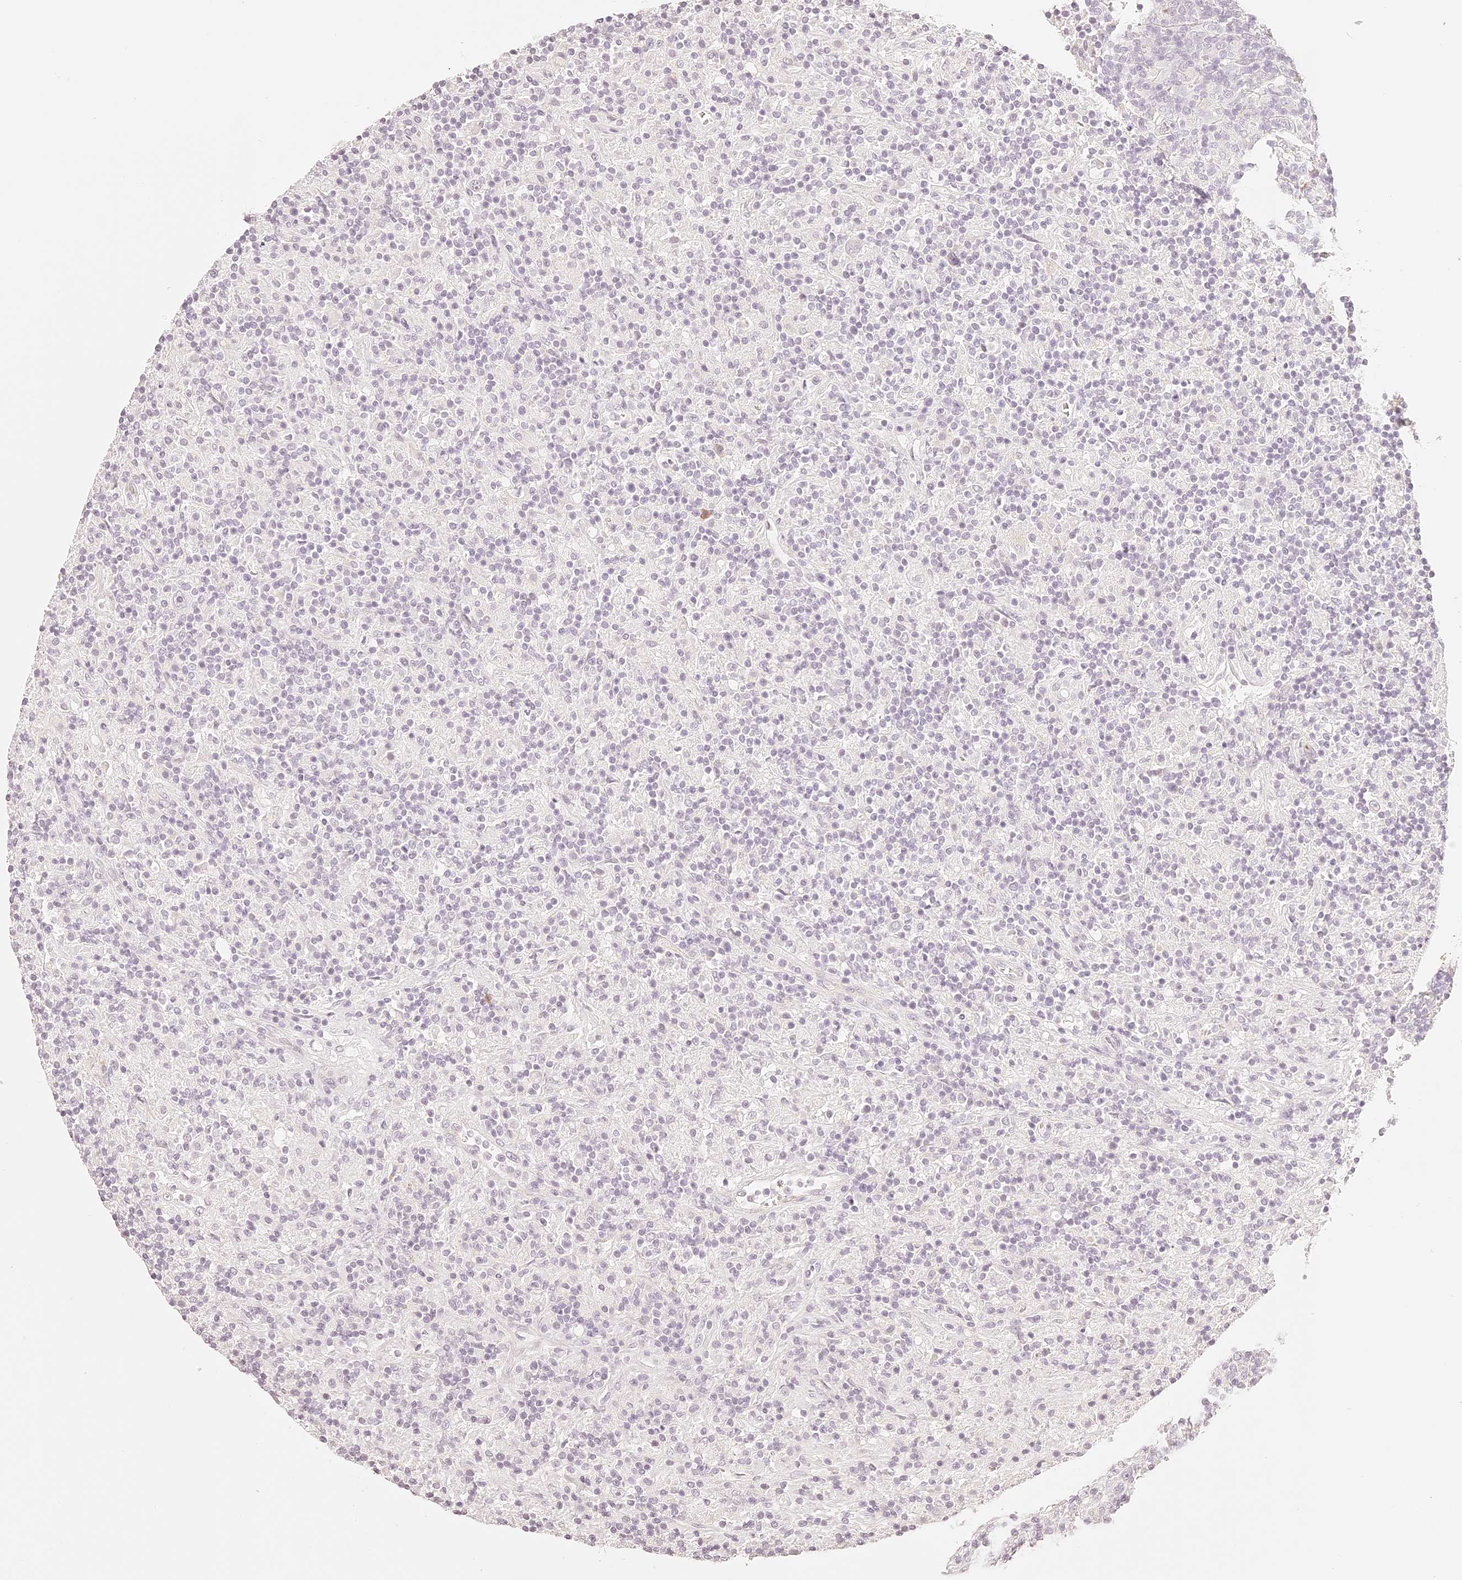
{"staining": {"intensity": "negative", "quantity": "none", "location": "none"}, "tissue": "lymphoma", "cell_type": "Tumor cells", "image_type": "cancer", "snomed": [{"axis": "morphology", "description": "Hodgkin's disease, NOS"}, {"axis": "topography", "description": "Lymph node"}], "caption": "An immunohistochemistry (IHC) image of lymphoma is shown. There is no staining in tumor cells of lymphoma. (DAB immunohistochemistry, high magnification).", "gene": "TRIM45", "patient": {"sex": "male", "age": 70}}